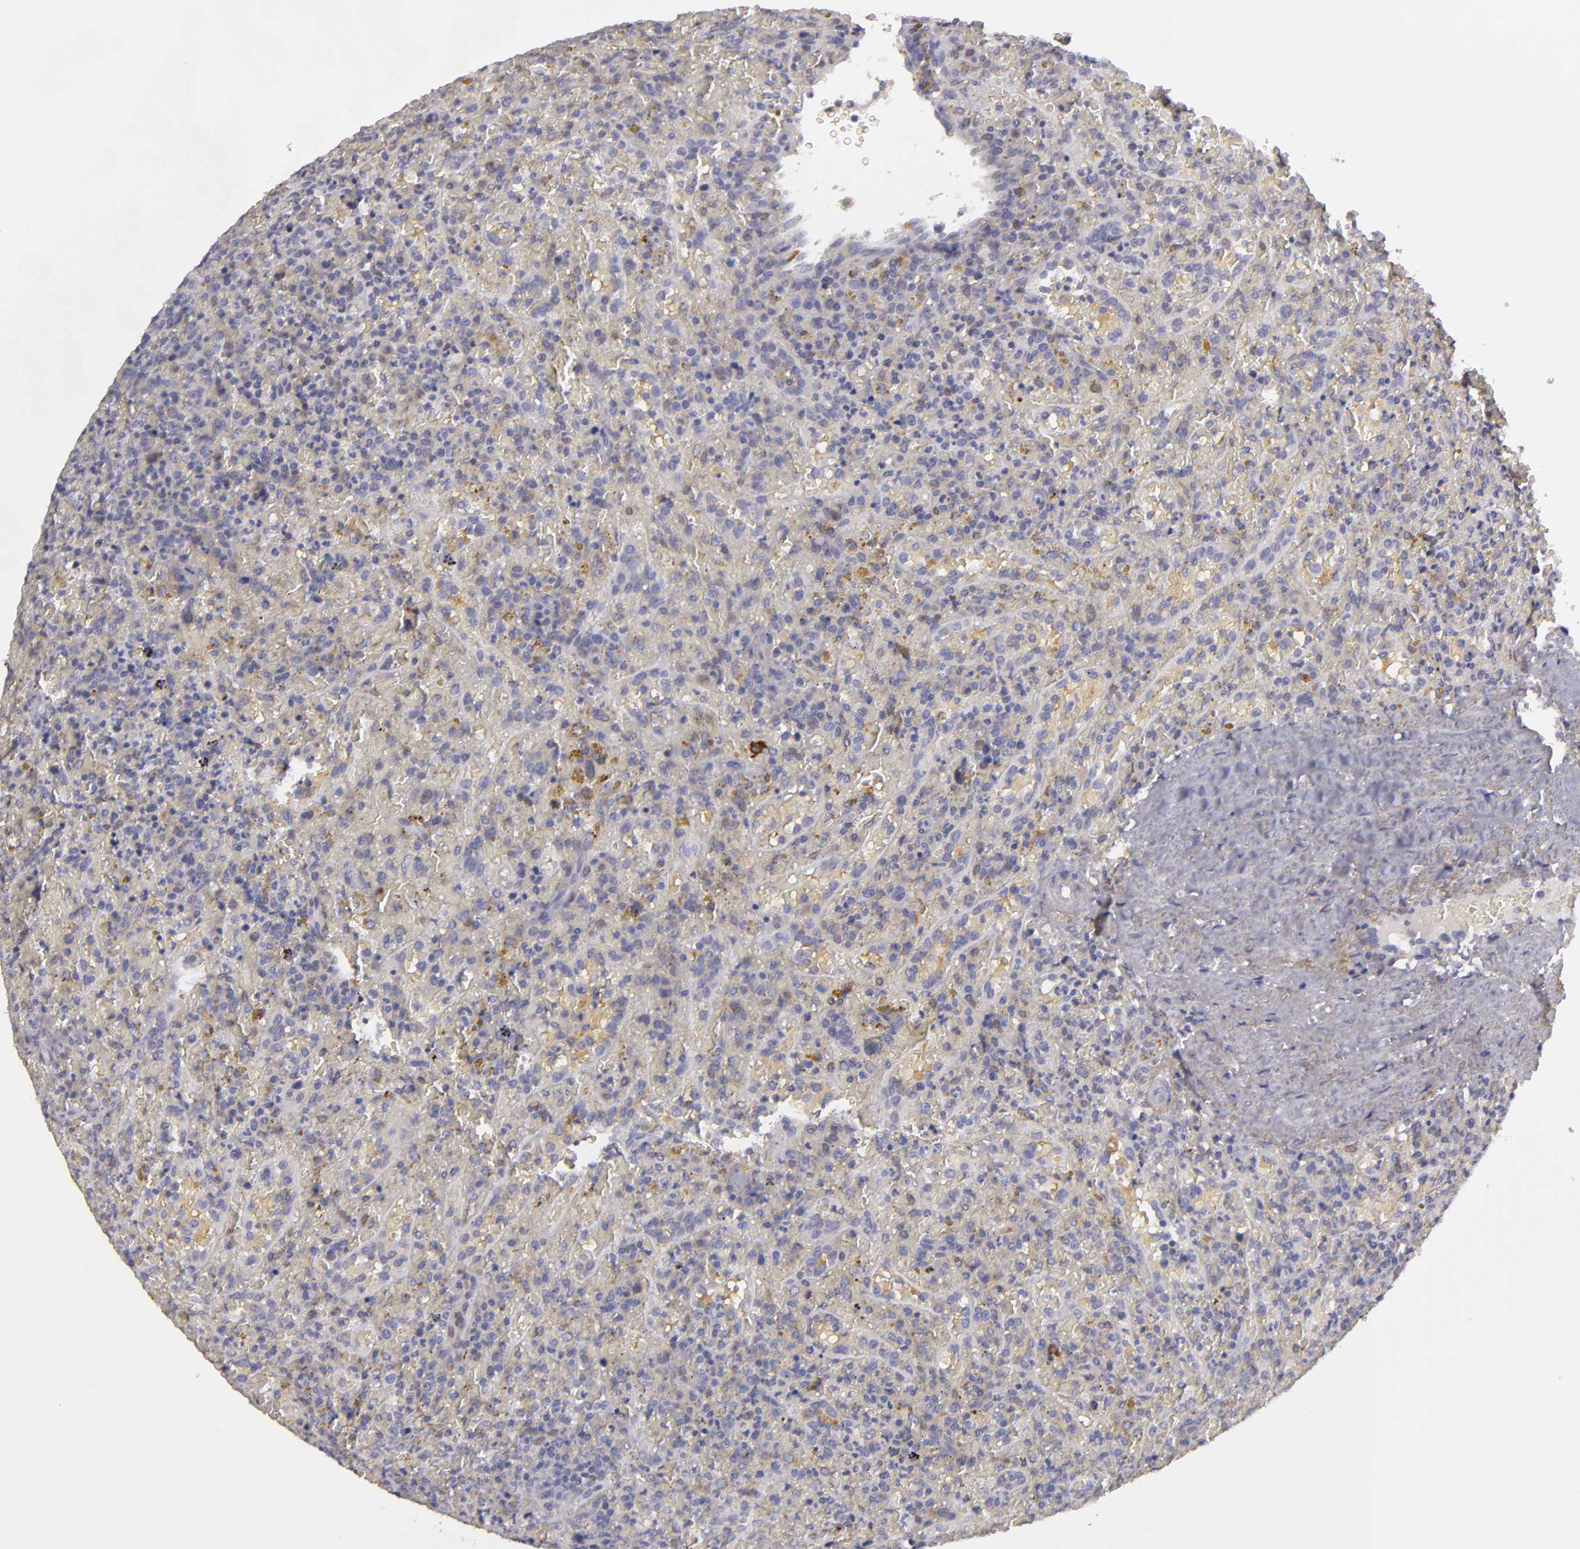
{"staining": {"intensity": "negative", "quantity": "none", "location": "none"}, "tissue": "lymphoma", "cell_type": "Tumor cells", "image_type": "cancer", "snomed": [{"axis": "morphology", "description": "Malignant lymphoma, non-Hodgkin's type, High grade"}, {"axis": "topography", "description": "Spleen"}, {"axis": "topography", "description": "Lymph node"}], "caption": "A micrograph of human high-grade malignant lymphoma, non-Hodgkin's type is negative for staining in tumor cells.", "gene": "EFS", "patient": {"sex": "female", "age": 70}}